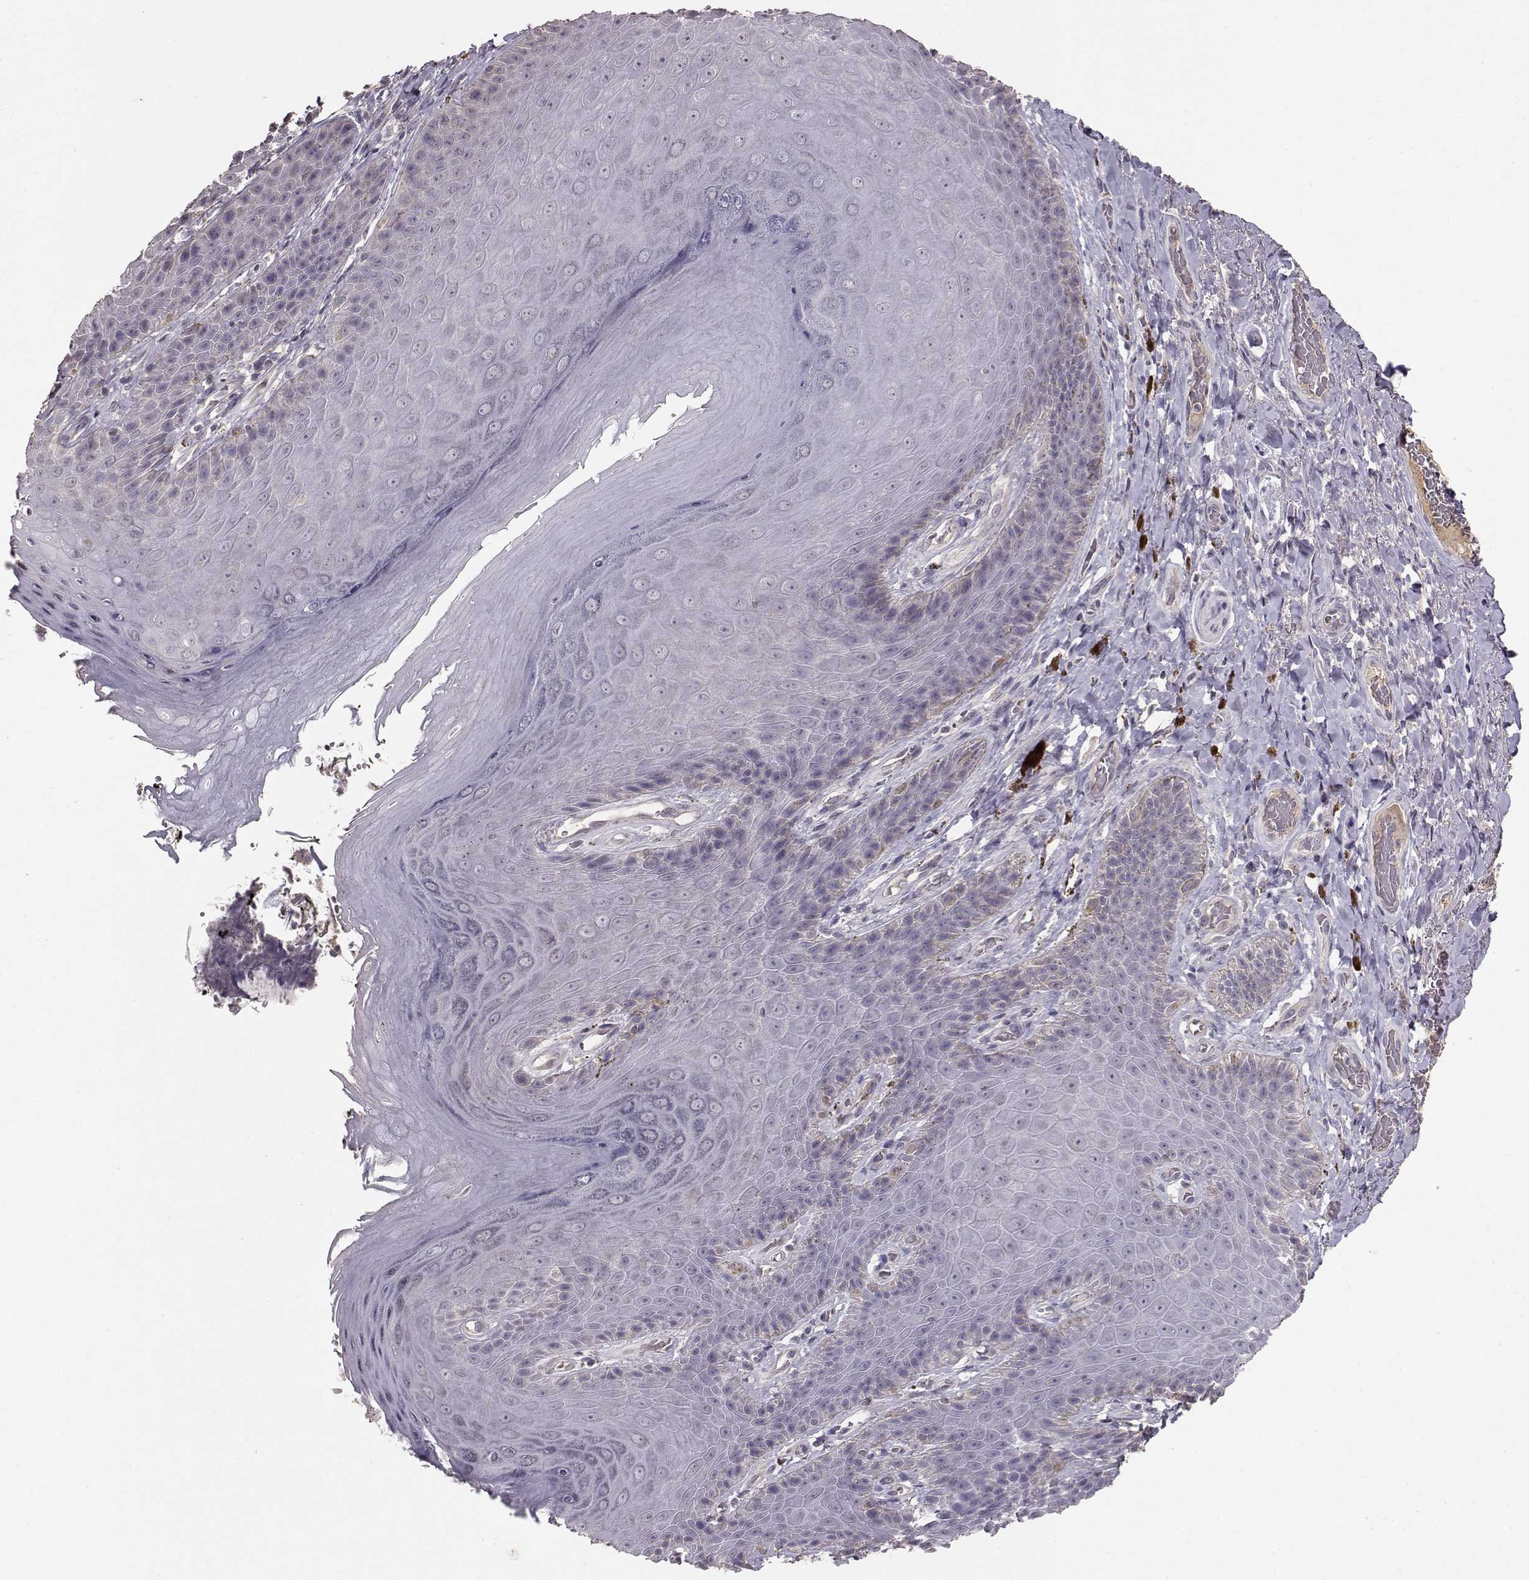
{"staining": {"intensity": "negative", "quantity": "none", "location": "none"}, "tissue": "skin", "cell_type": "Epidermal cells", "image_type": "normal", "snomed": [{"axis": "morphology", "description": "Normal tissue, NOS"}, {"axis": "topography", "description": "Skeletal muscle"}, {"axis": "topography", "description": "Anal"}, {"axis": "topography", "description": "Peripheral nerve tissue"}], "caption": "Immunohistochemistry (IHC) of benign skin shows no positivity in epidermal cells.", "gene": "PMCH", "patient": {"sex": "male", "age": 53}}